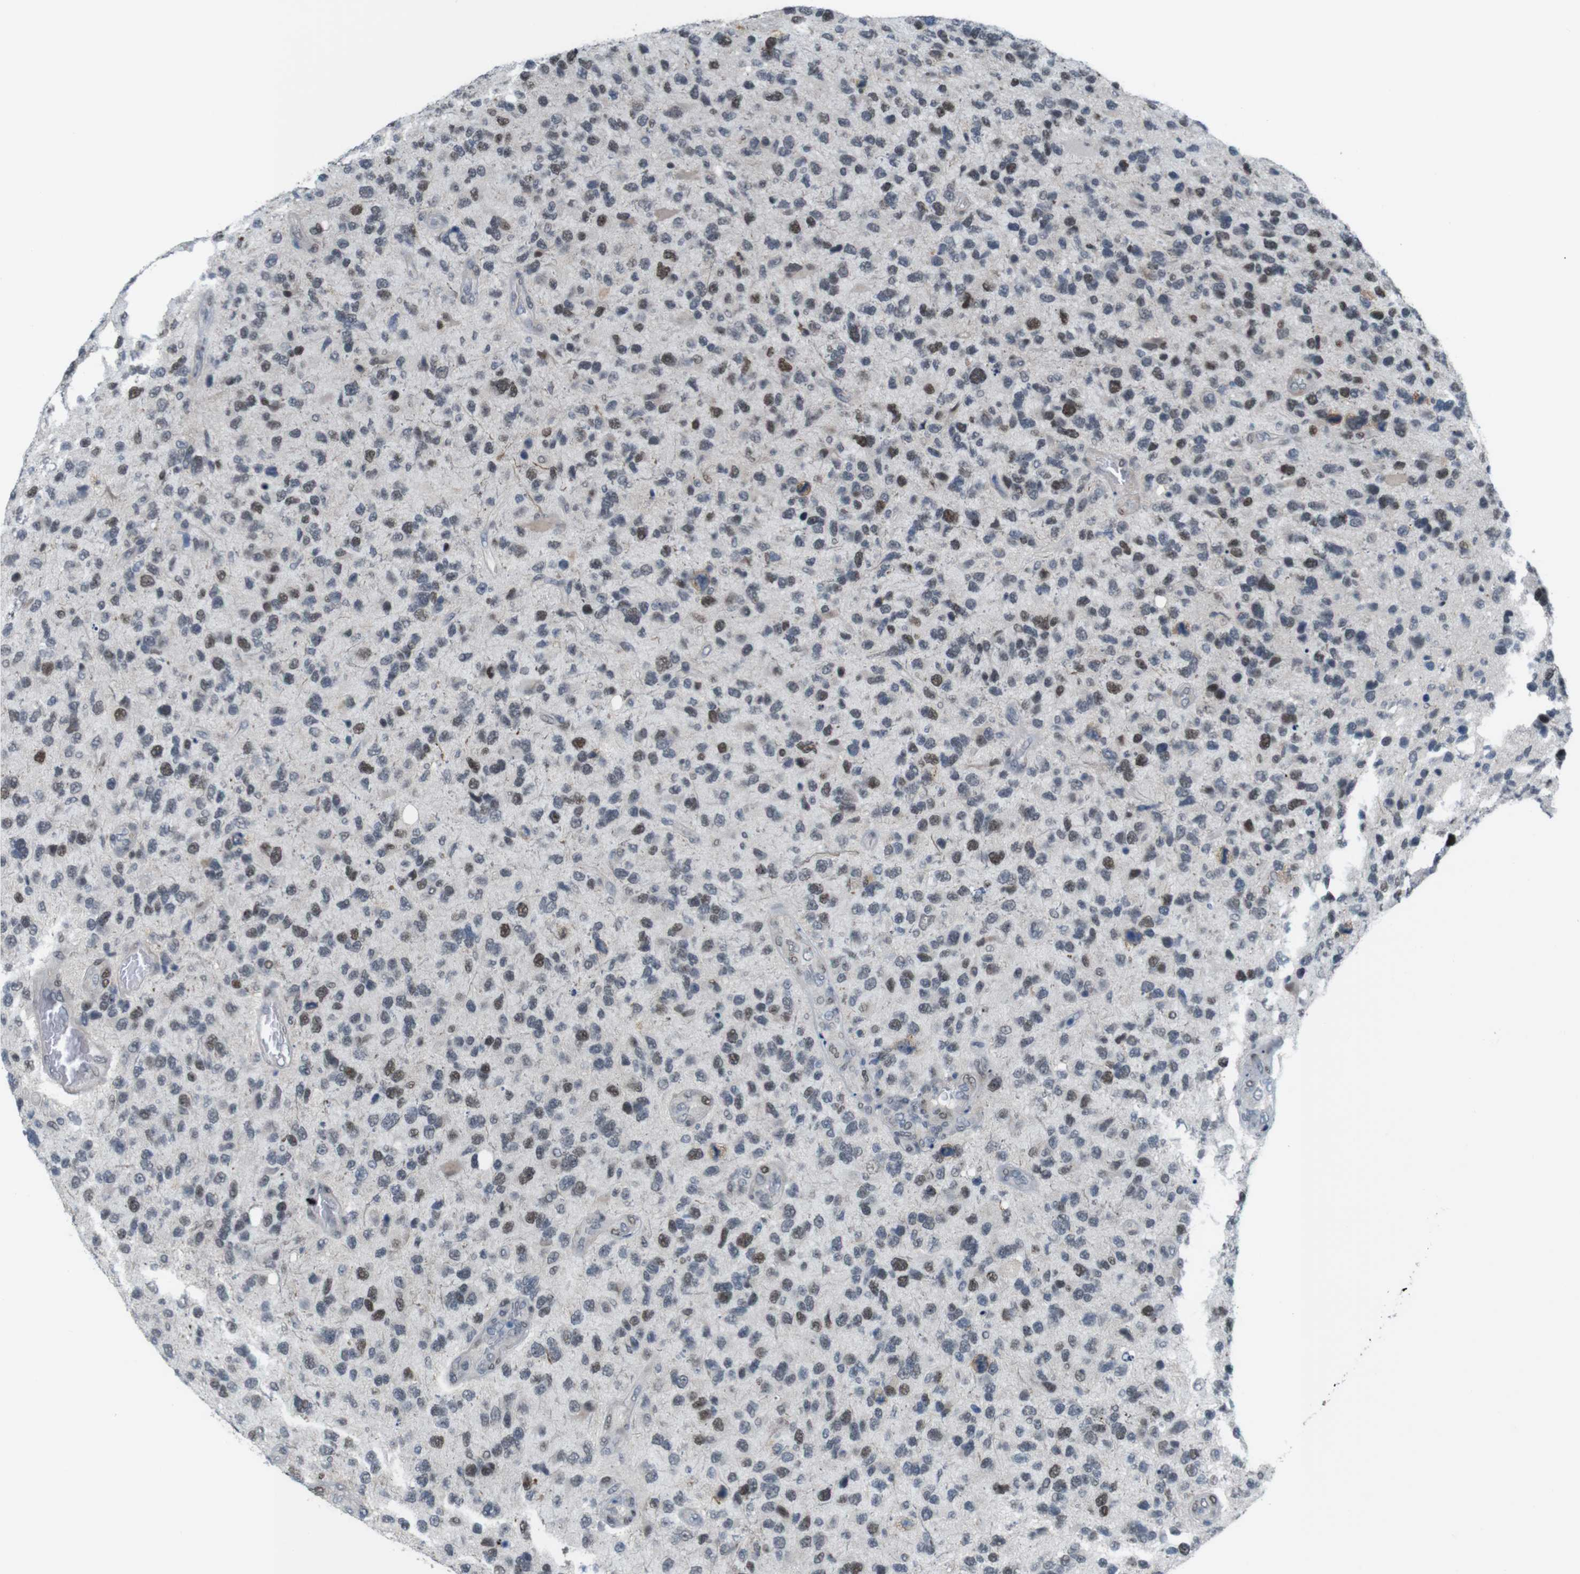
{"staining": {"intensity": "weak", "quantity": "25%-75%", "location": "nuclear"}, "tissue": "glioma", "cell_type": "Tumor cells", "image_type": "cancer", "snomed": [{"axis": "morphology", "description": "Glioma, malignant, High grade"}, {"axis": "topography", "description": "Brain"}], "caption": "Immunohistochemistry (IHC) photomicrograph of human glioma stained for a protein (brown), which shows low levels of weak nuclear positivity in approximately 25%-75% of tumor cells.", "gene": "SMCO2", "patient": {"sex": "female", "age": 58}}